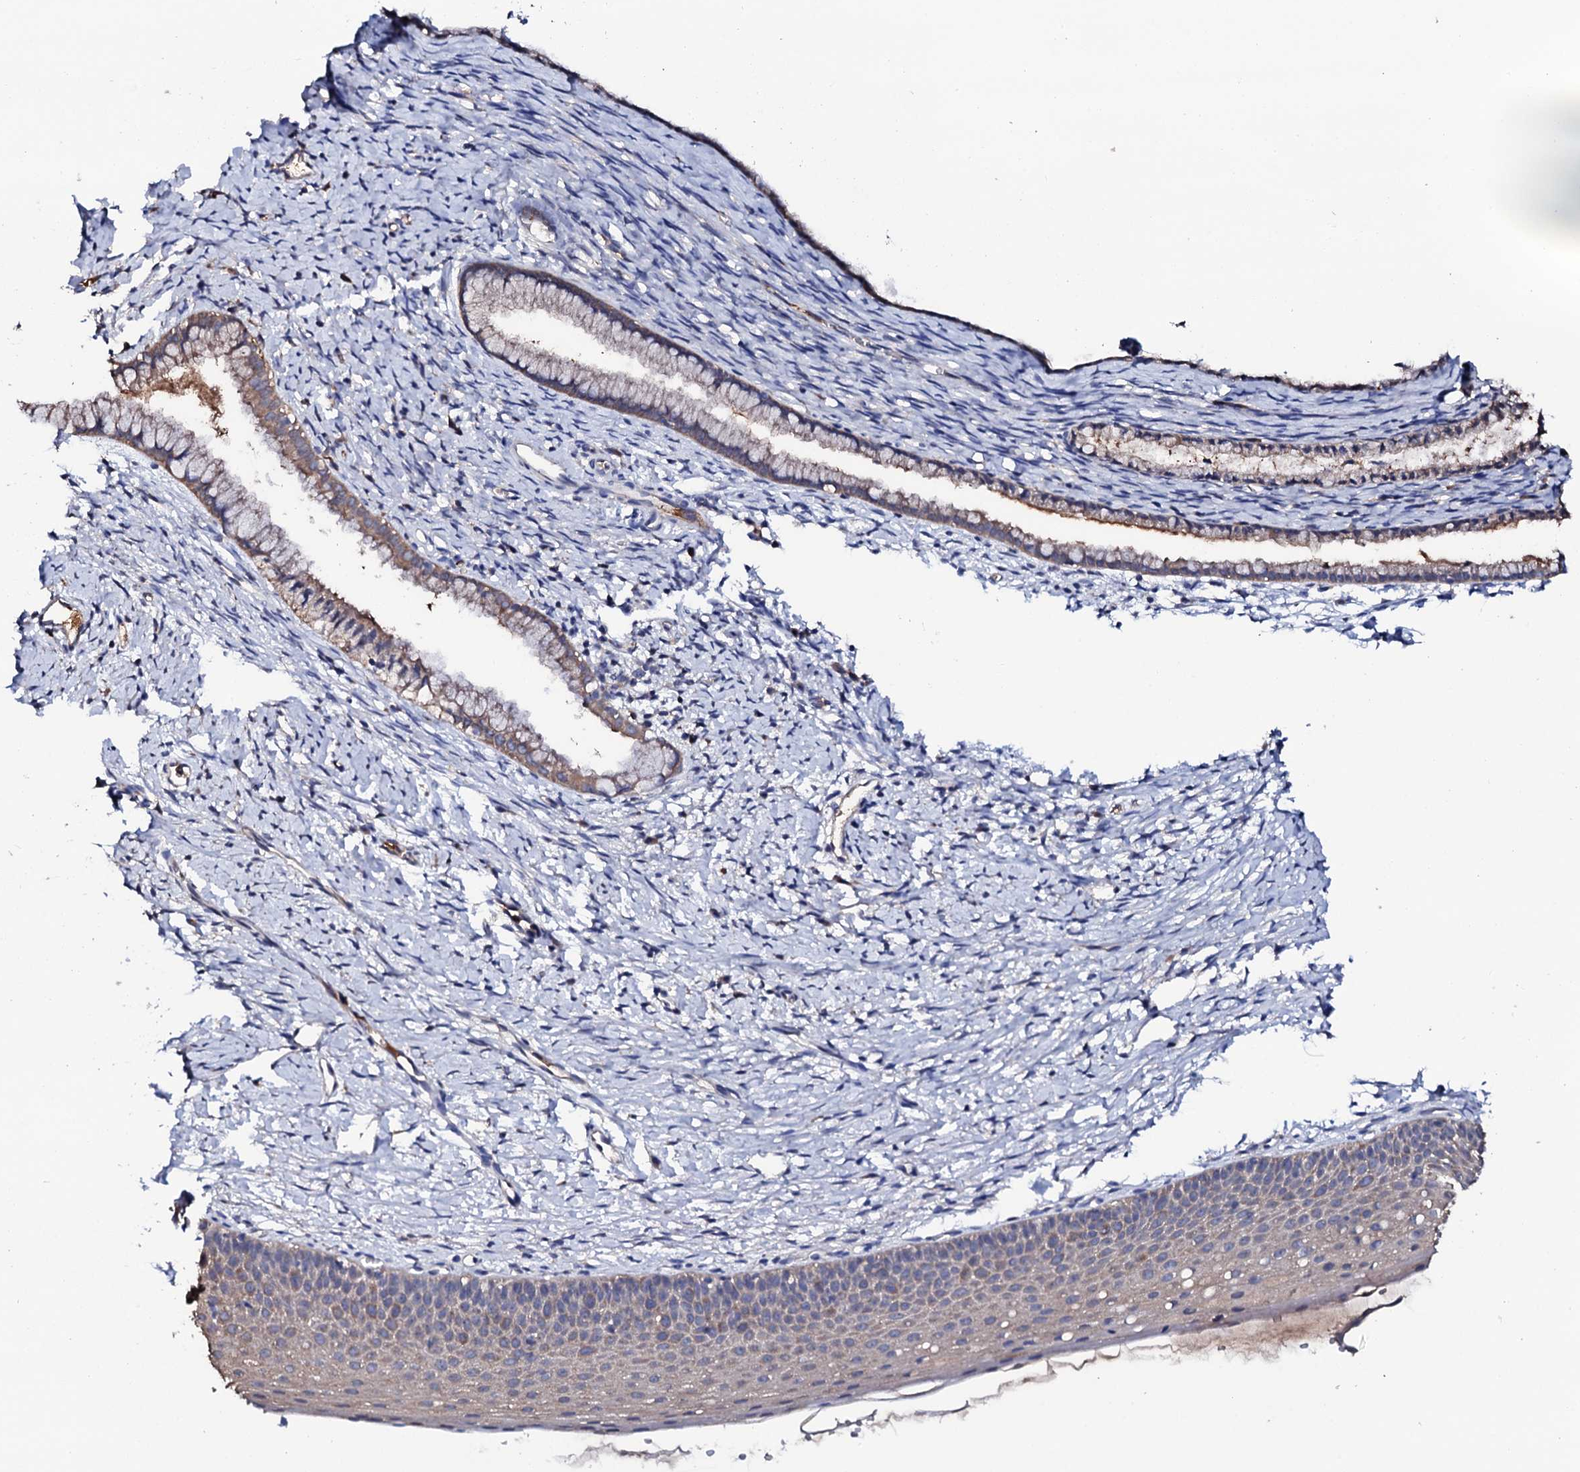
{"staining": {"intensity": "weak", "quantity": ">75%", "location": "cytoplasmic/membranous"}, "tissue": "cervix", "cell_type": "Glandular cells", "image_type": "normal", "snomed": [{"axis": "morphology", "description": "Normal tissue, NOS"}, {"axis": "topography", "description": "Cervix"}], "caption": "Cervix stained with IHC demonstrates weak cytoplasmic/membranous positivity in about >75% of glandular cells.", "gene": "TCAF2C", "patient": {"sex": "female", "age": 36}}